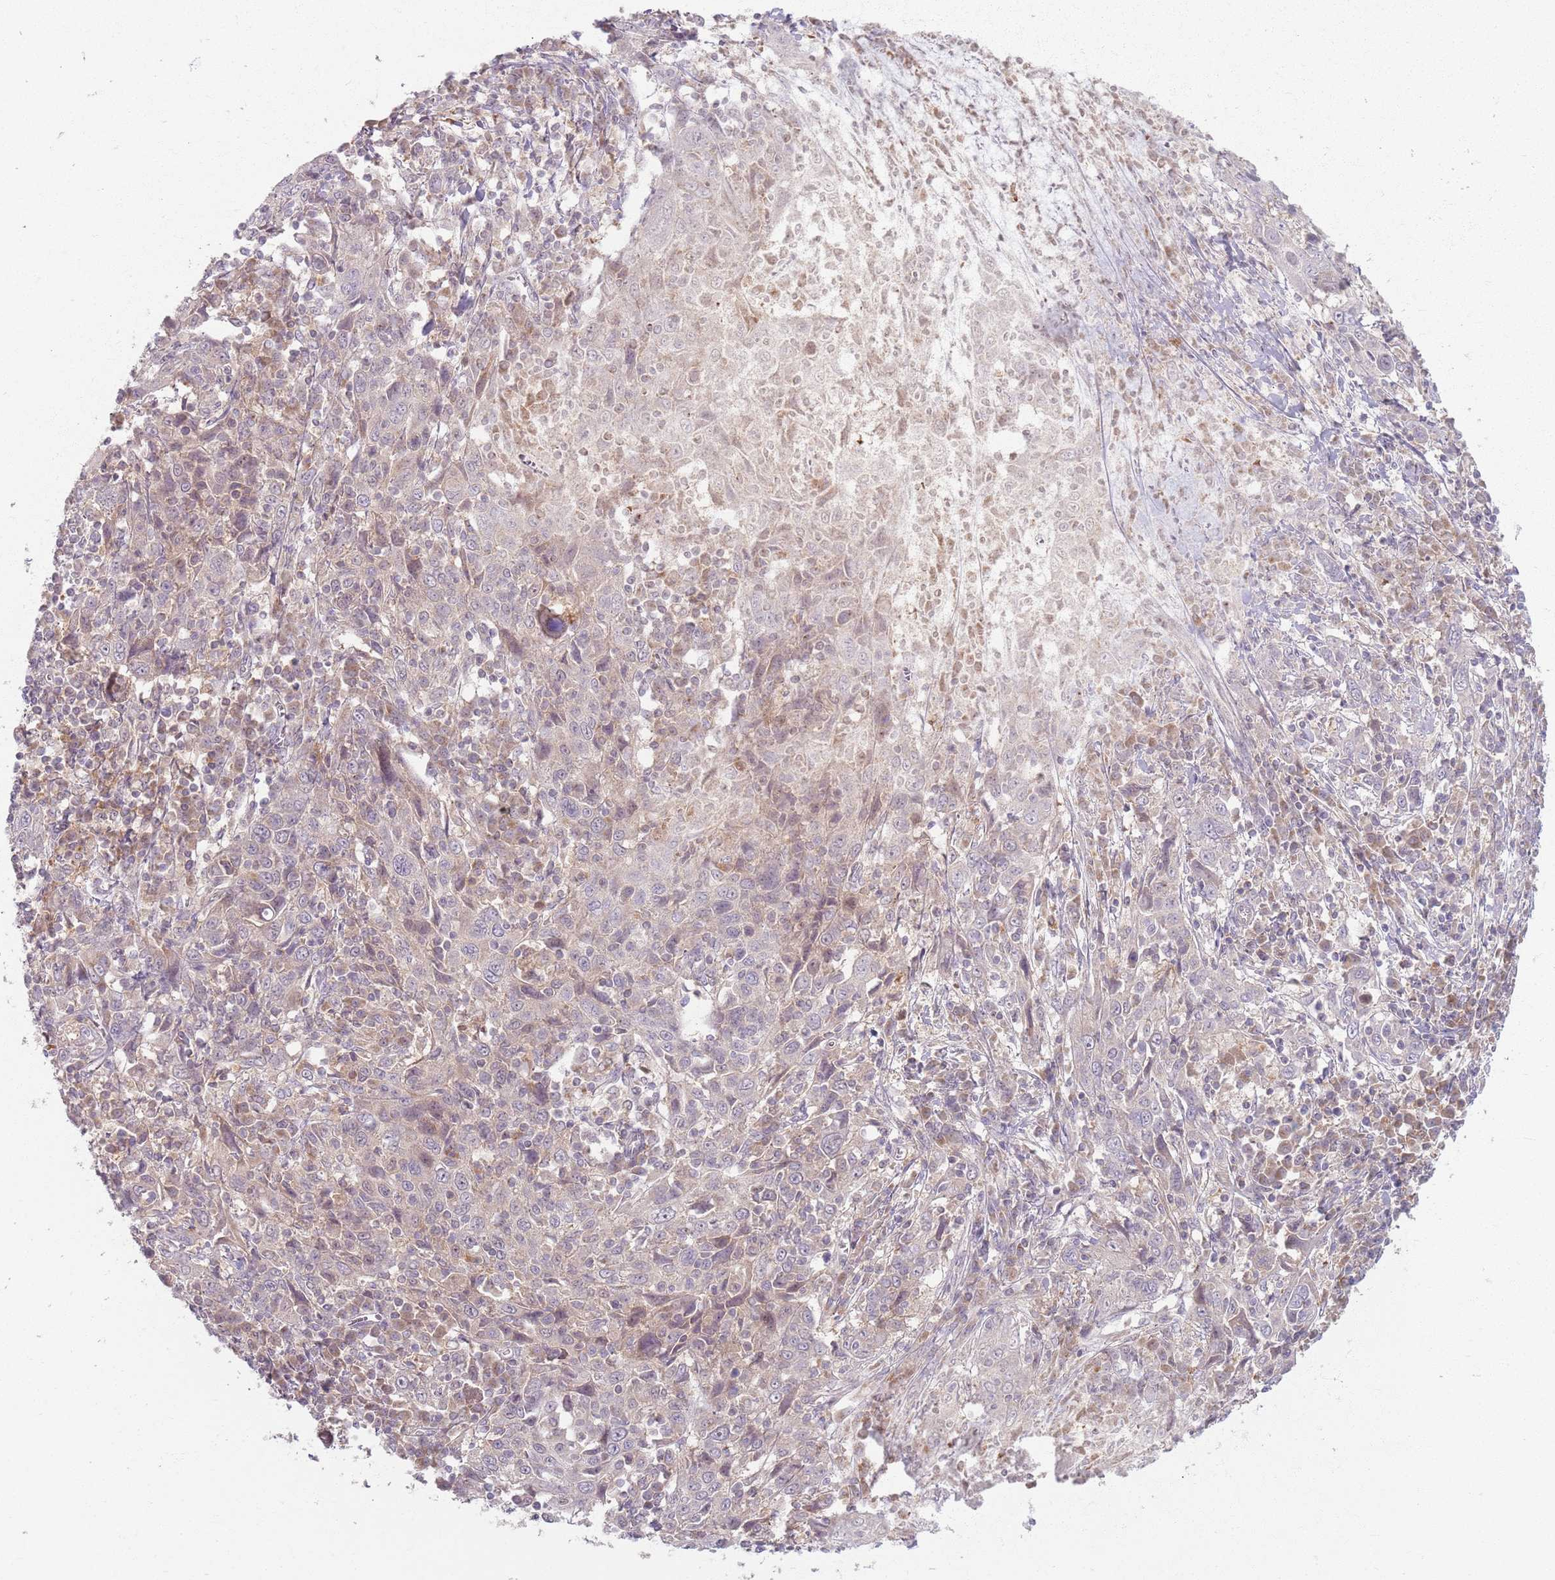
{"staining": {"intensity": "negative", "quantity": "none", "location": "none"}, "tissue": "cervical cancer", "cell_type": "Tumor cells", "image_type": "cancer", "snomed": [{"axis": "morphology", "description": "Squamous cell carcinoma, NOS"}, {"axis": "topography", "description": "Cervix"}], "caption": "This is an IHC histopathology image of human squamous cell carcinoma (cervical). There is no positivity in tumor cells.", "gene": "ZDHHC2", "patient": {"sex": "female", "age": 46}}